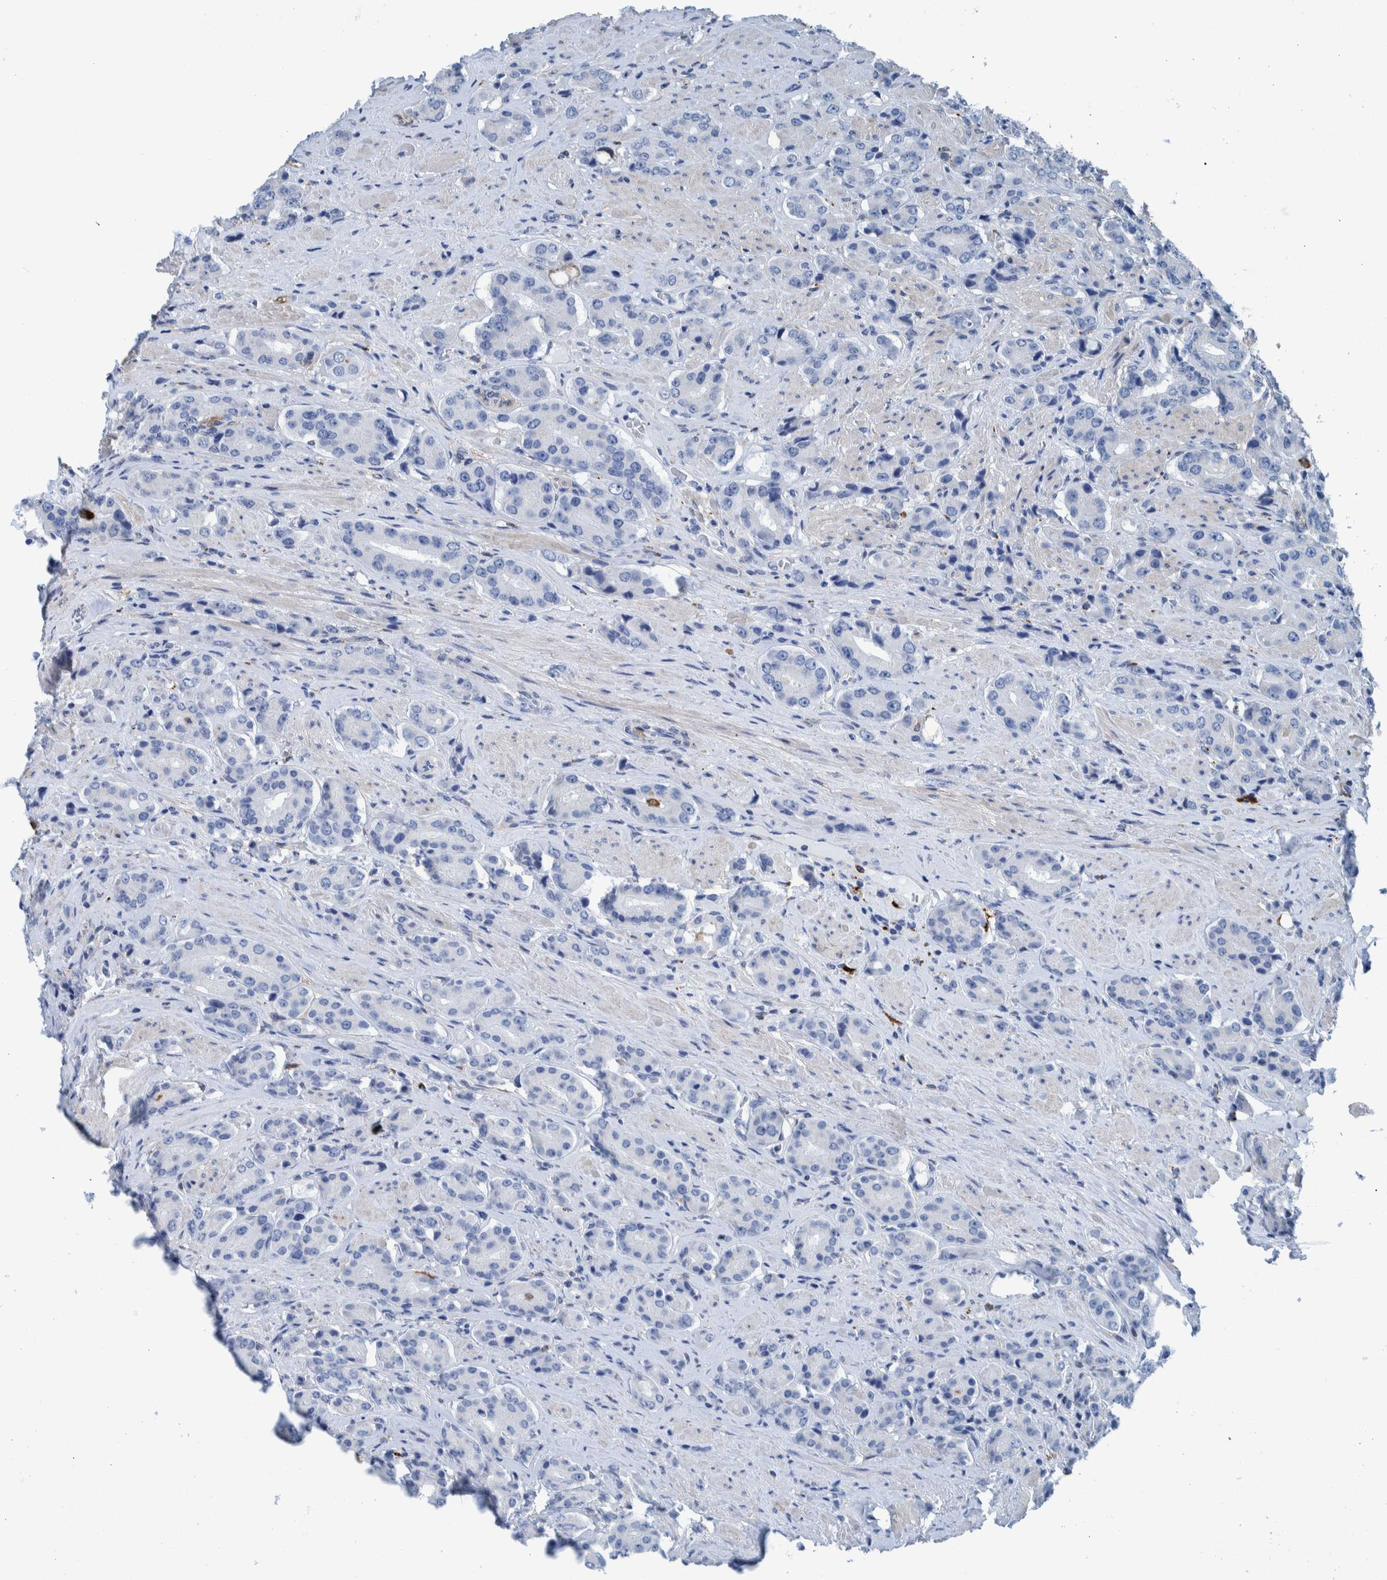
{"staining": {"intensity": "negative", "quantity": "none", "location": "none"}, "tissue": "prostate cancer", "cell_type": "Tumor cells", "image_type": "cancer", "snomed": [{"axis": "morphology", "description": "Adenocarcinoma, High grade"}, {"axis": "topography", "description": "Prostate"}], "caption": "This is an immunohistochemistry (IHC) image of prostate cancer. There is no expression in tumor cells.", "gene": "IDO1", "patient": {"sex": "male", "age": 71}}